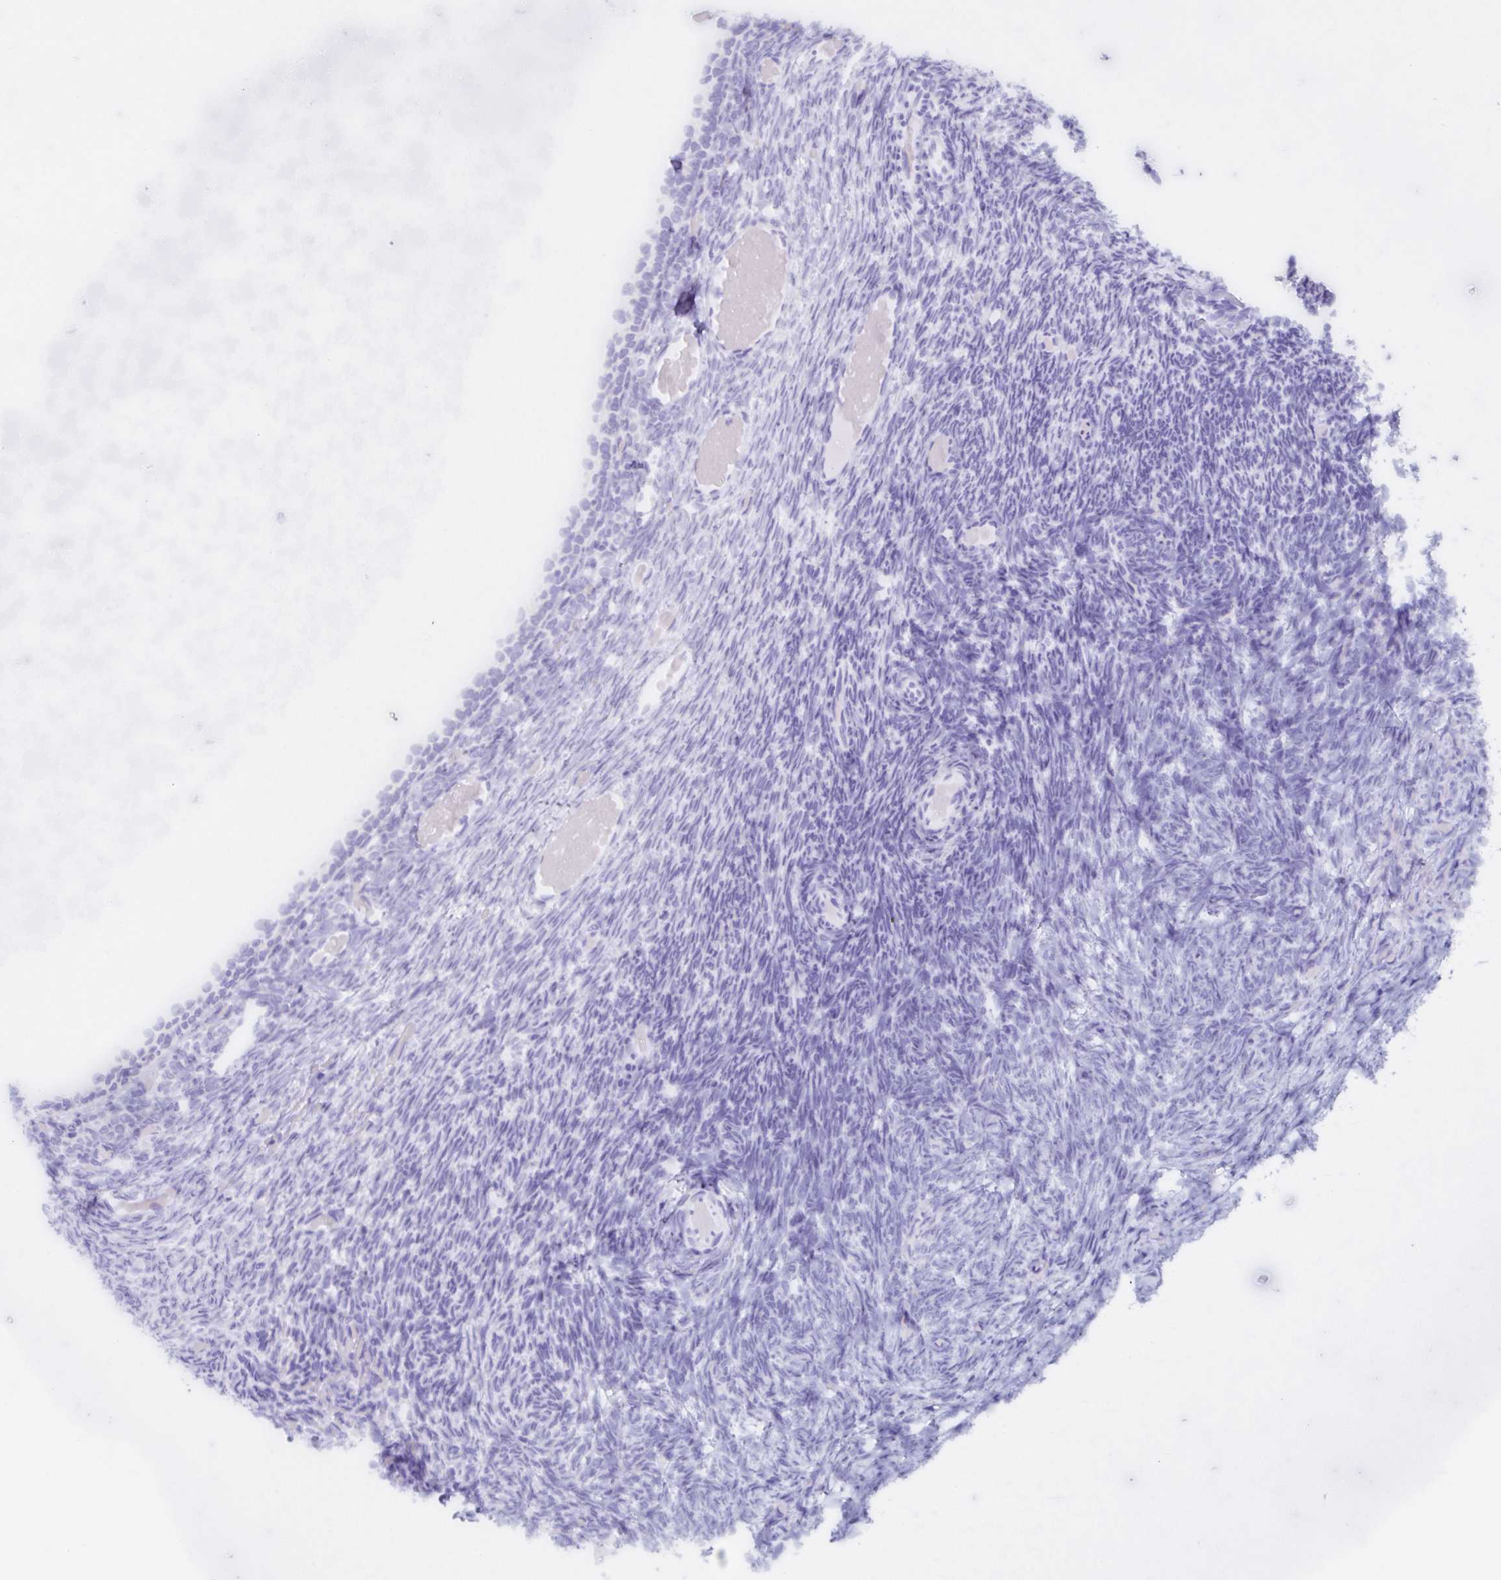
{"staining": {"intensity": "negative", "quantity": "none", "location": "none"}, "tissue": "ovary", "cell_type": "Ovarian stroma cells", "image_type": "normal", "snomed": [{"axis": "morphology", "description": "Normal tissue, NOS"}, {"axis": "topography", "description": "Ovary"}], "caption": "DAB (3,3'-diaminobenzidine) immunohistochemical staining of unremarkable ovary displays no significant expression in ovarian stroma cells.", "gene": "POU2F3", "patient": {"sex": "female", "age": 34}}